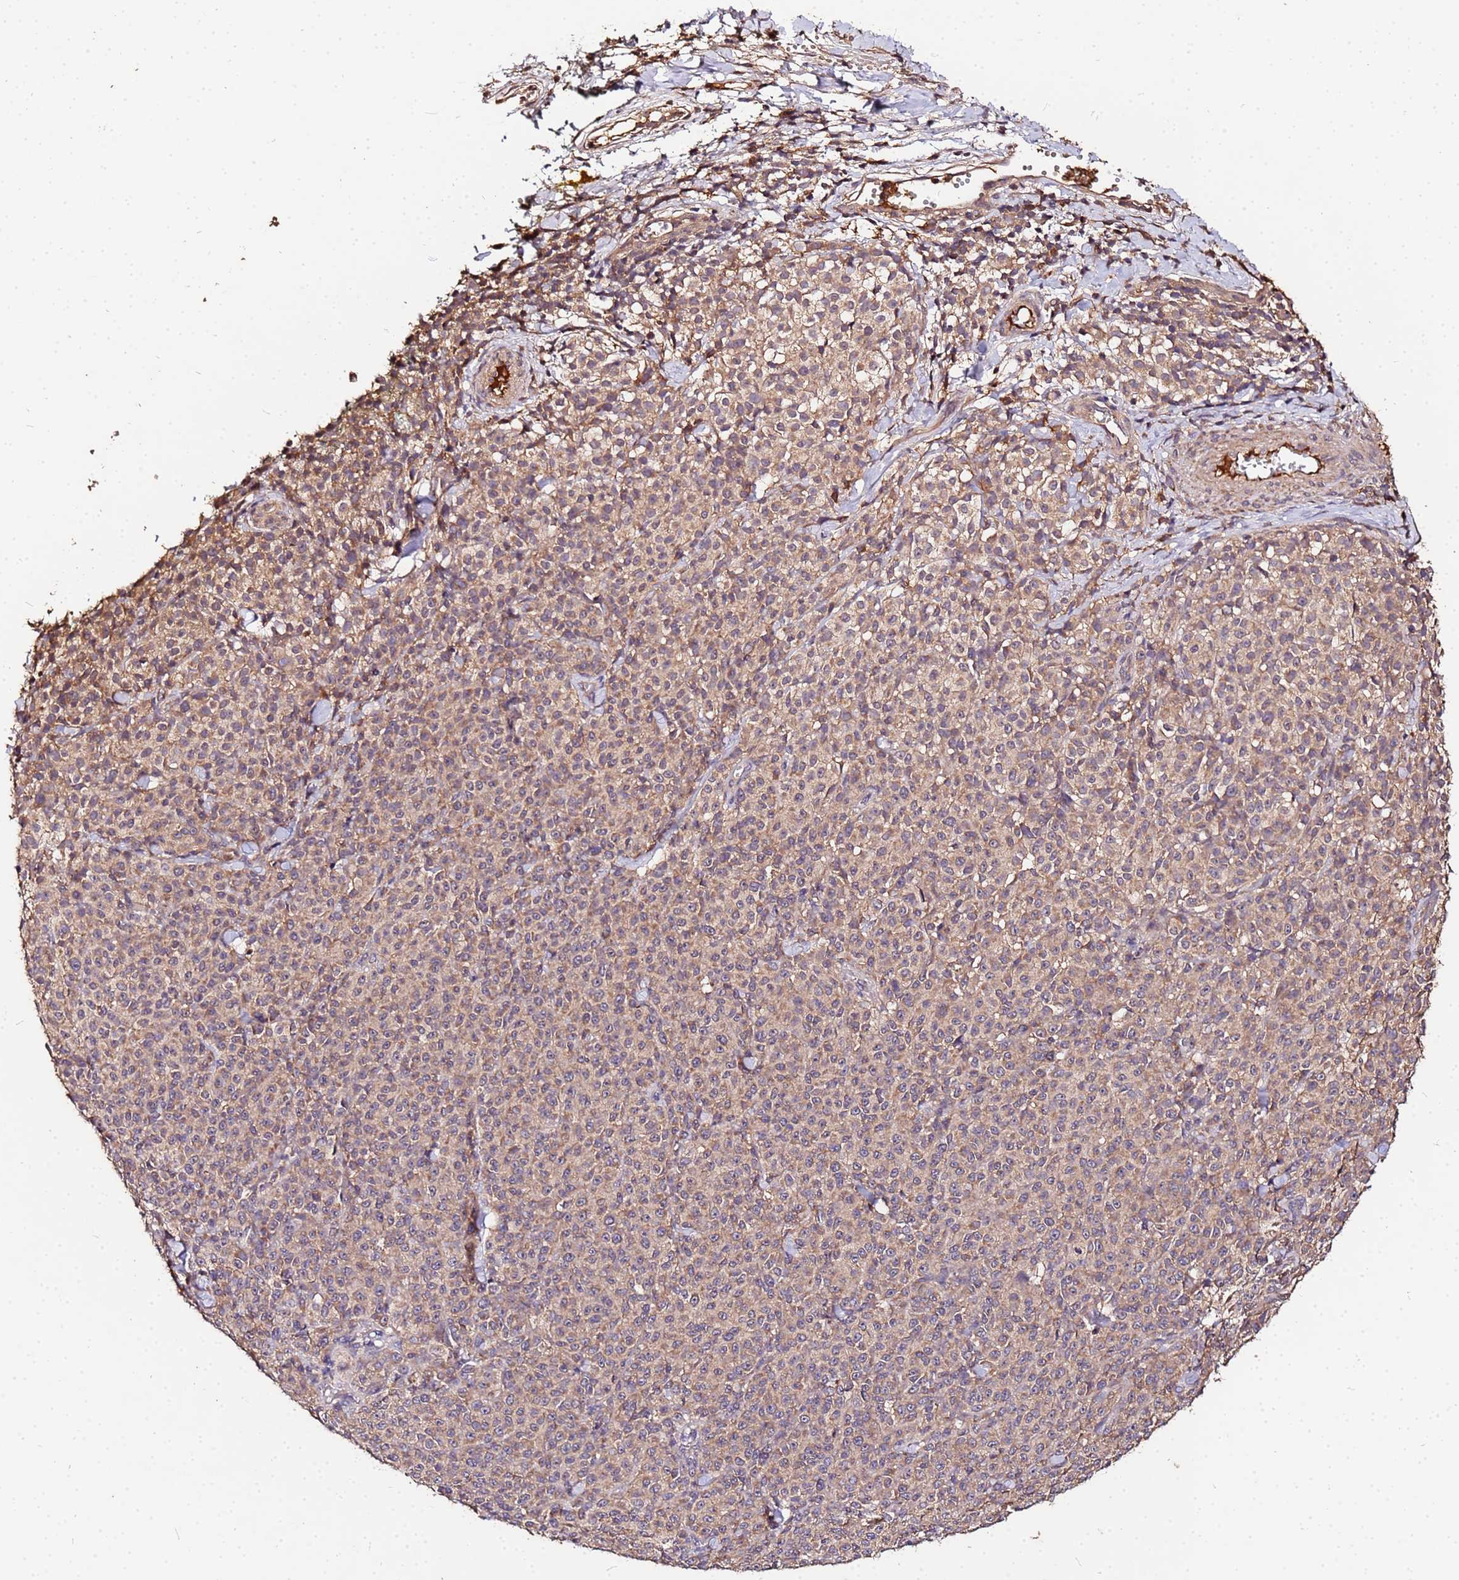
{"staining": {"intensity": "weak", "quantity": ">75%", "location": "cytoplasmic/membranous"}, "tissue": "melanoma", "cell_type": "Tumor cells", "image_type": "cancer", "snomed": [{"axis": "morphology", "description": "Normal tissue, NOS"}, {"axis": "morphology", "description": "Malignant melanoma, NOS"}, {"axis": "topography", "description": "Skin"}], "caption": "There is low levels of weak cytoplasmic/membranous staining in tumor cells of melanoma, as demonstrated by immunohistochemical staining (brown color).", "gene": "MTERF1", "patient": {"sex": "female", "age": 34}}